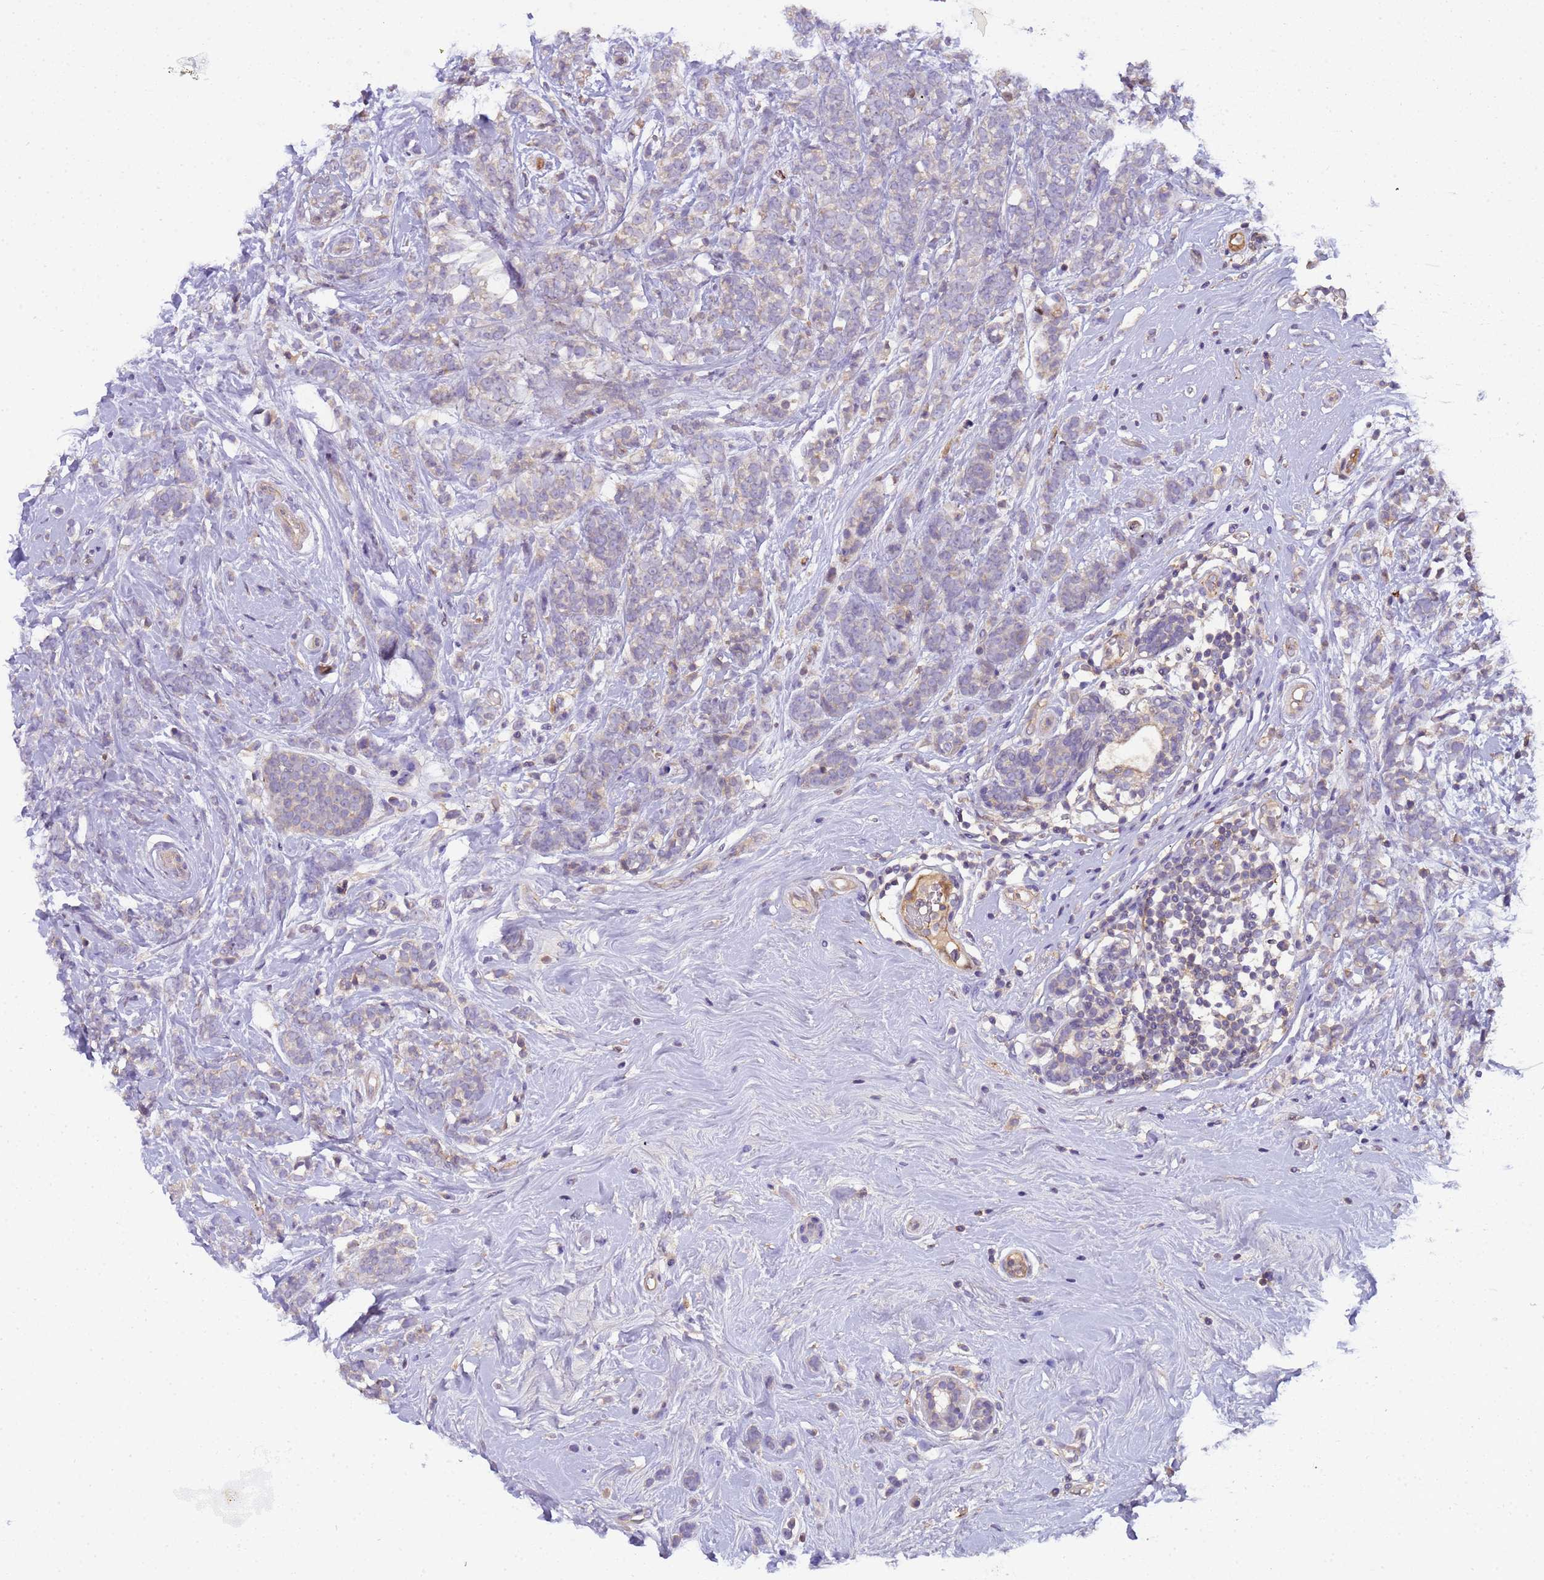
{"staining": {"intensity": "negative", "quantity": "none", "location": "none"}, "tissue": "breast cancer", "cell_type": "Tumor cells", "image_type": "cancer", "snomed": [{"axis": "morphology", "description": "Lobular carcinoma"}, {"axis": "topography", "description": "Breast"}], "caption": "Histopathology image shows no protein staining in tumor cells of breast lobular carcinoma tissue.", "gene": "PLCXD3", "patient": {"sex": "female", "age": 58}}